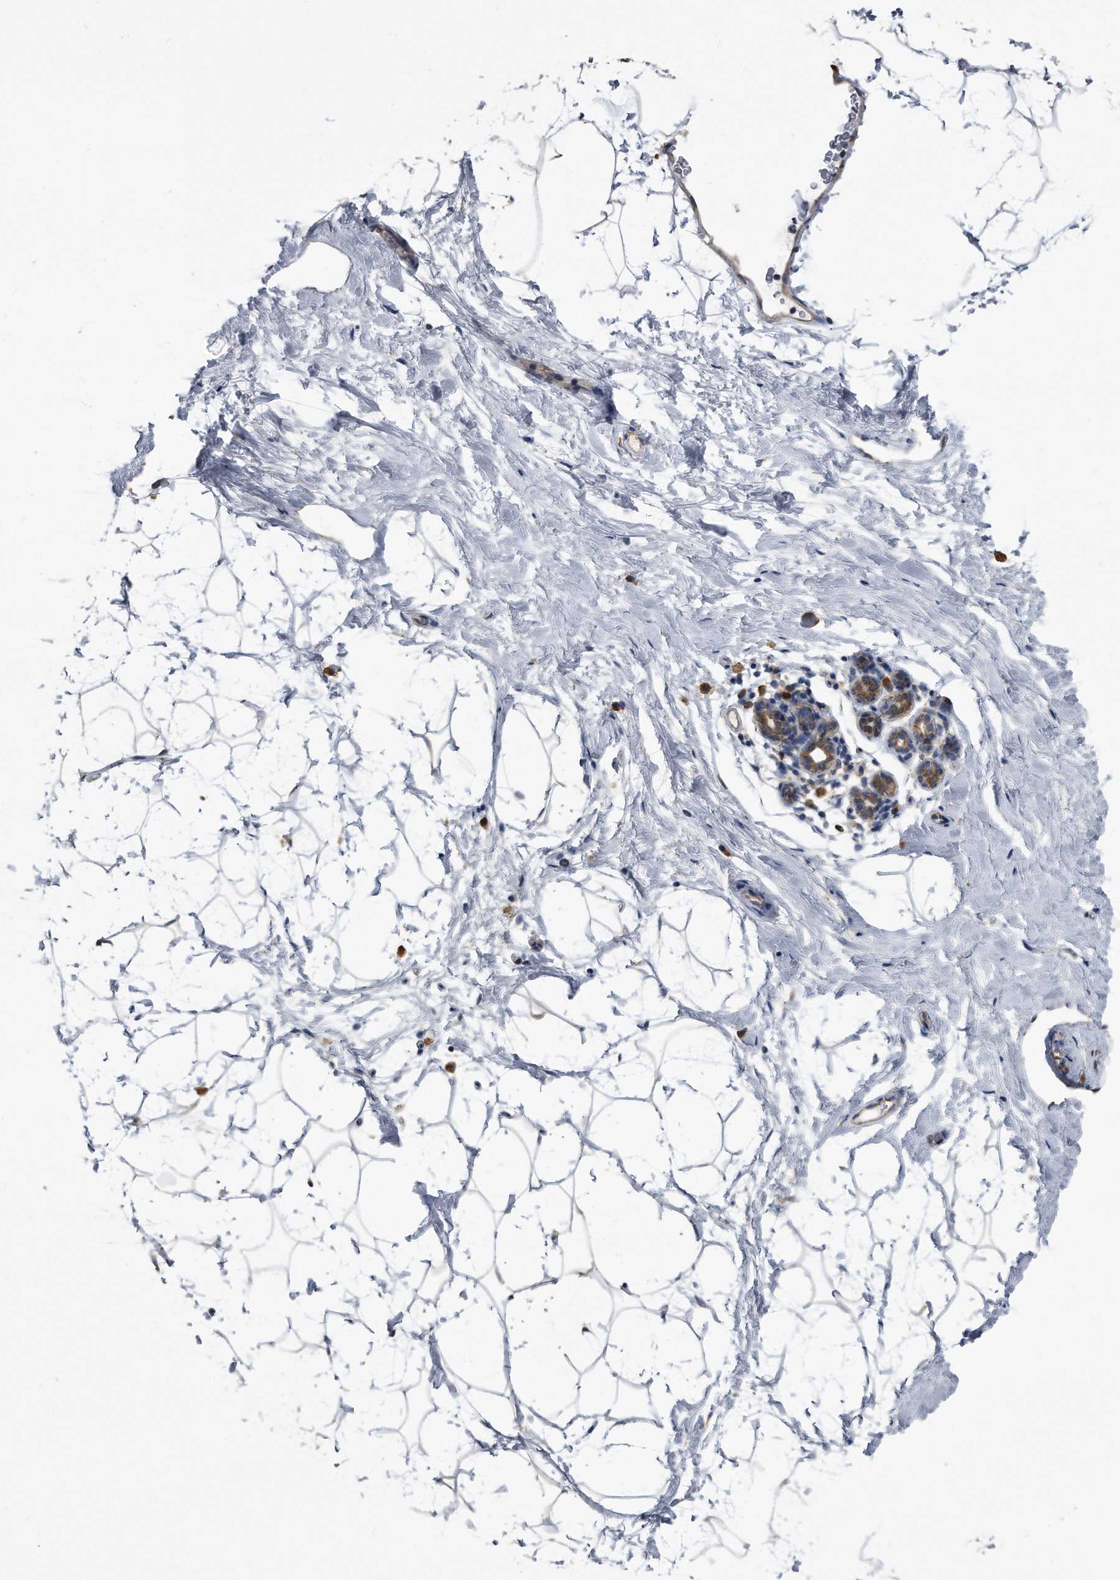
{"staining": {"intensity": "negative", "quantity": "none", "location": "none"}, "tissue": "breast", "cell_type": "Adipocytes", "image_type": "normal", "snomed": [{"axis": "morphology", "description": "Normal tissue, NOS"}, {"axis": "morphology", "description": "Lobular carcinoma"}, {"axis": "topography", "description": "Breast"}], "caption": "Immunohistochemistry of normal human breast demonstrates no expression in adipocytes.", "gene": "CCDC47", "patient": {"sex": "female", "age": 62}}